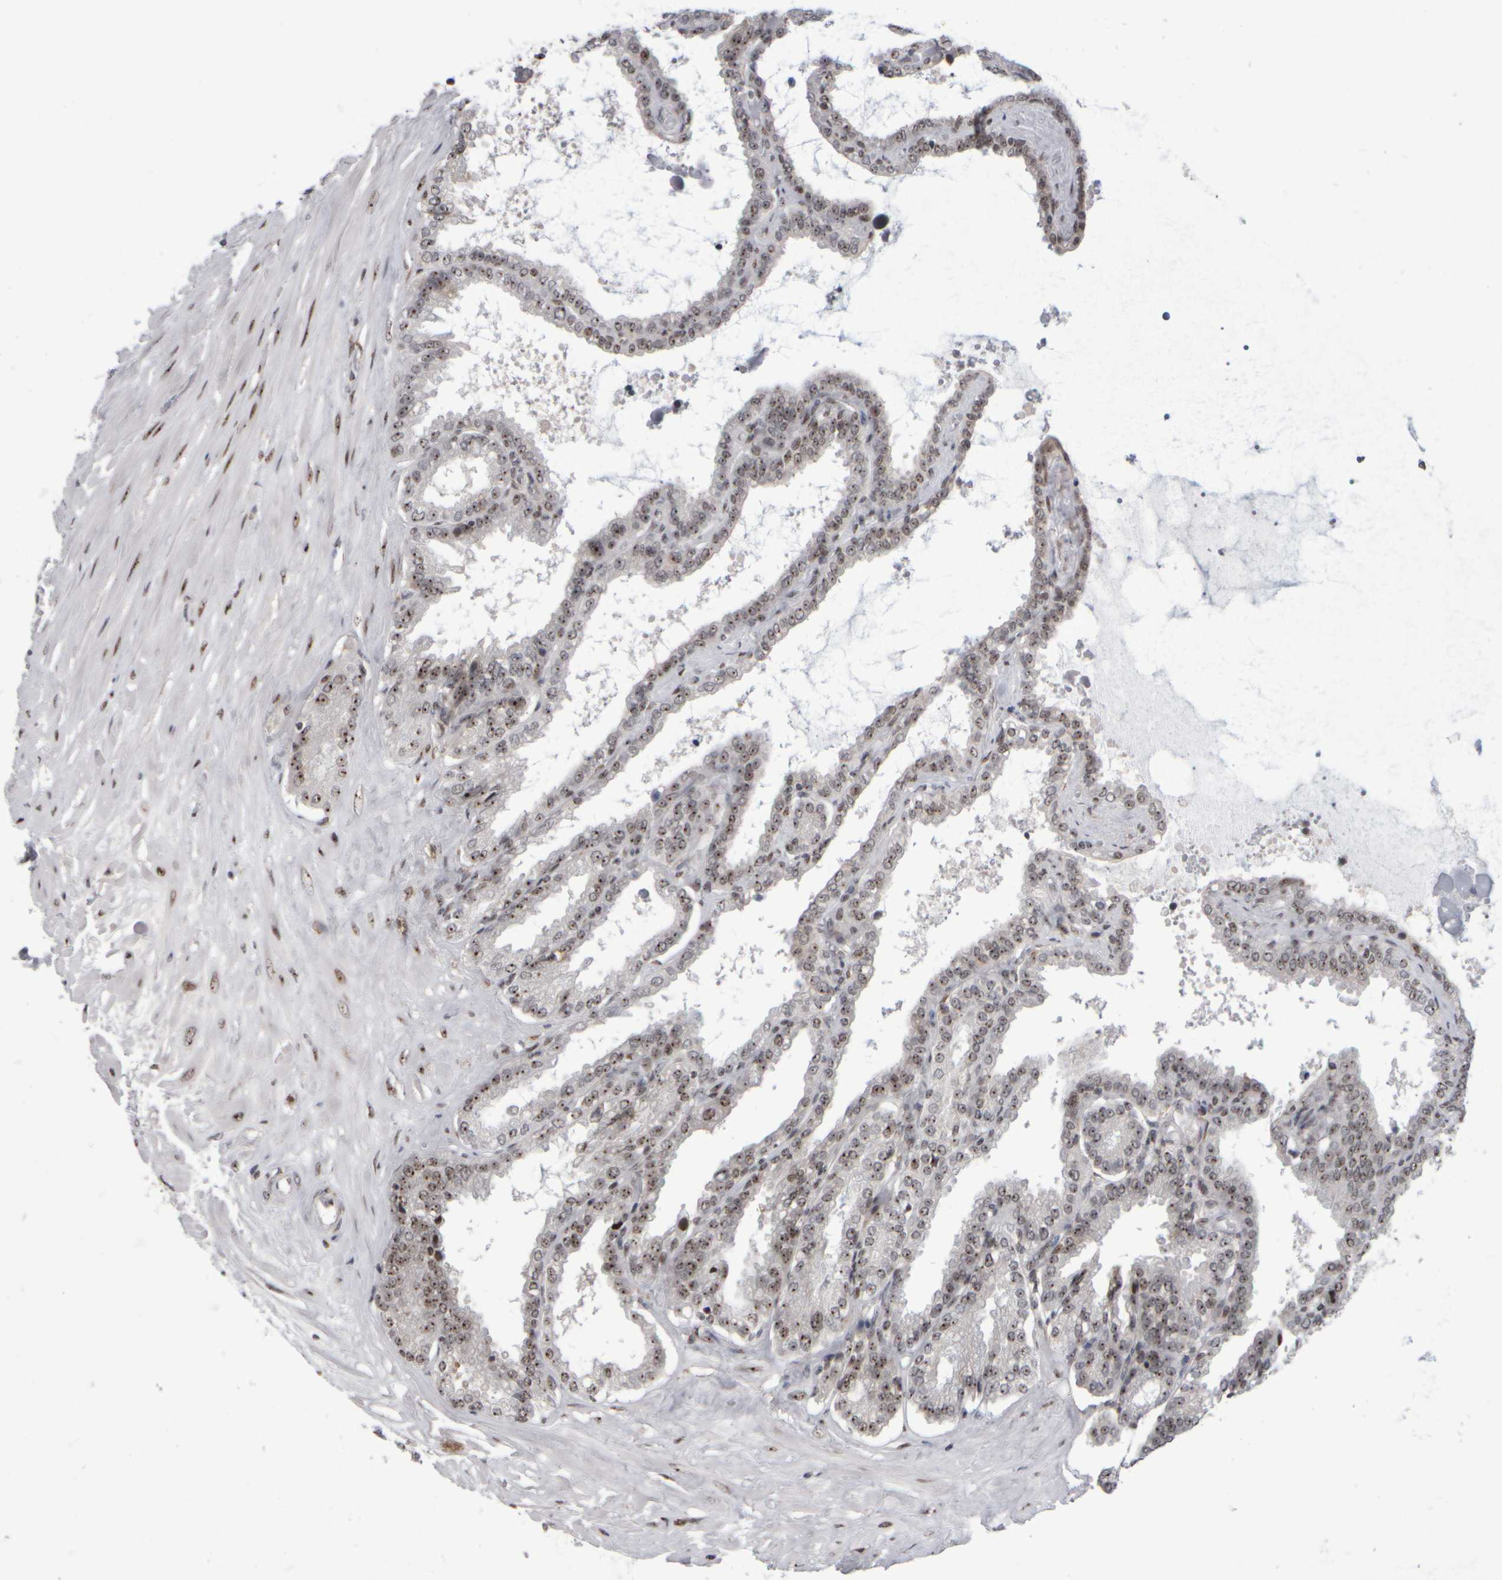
{"staining": {"intensity": "moderate", "quantity": ">75%", "location": "nuclear"}, "tissue": "seminal vesicle", "cell_type": "Glandular cells", "image_type": "normal", "snomed": [{"axis": "morphology", "description": "Normal tissue, NOS"}, {"axis": "topography", "description": "Seminal veicle"}], "caption": "High-magnification brightfield microscopy of unremarkable seminal vesicle stained with DAB (brown) and counterstained with hematoxylin (blue). glandular cells exhibit moderate nuclear staining is appreciated in approximately>75% of cells.", "gene": "SURF6", "patient": {"sex": "male", "age": 46}}